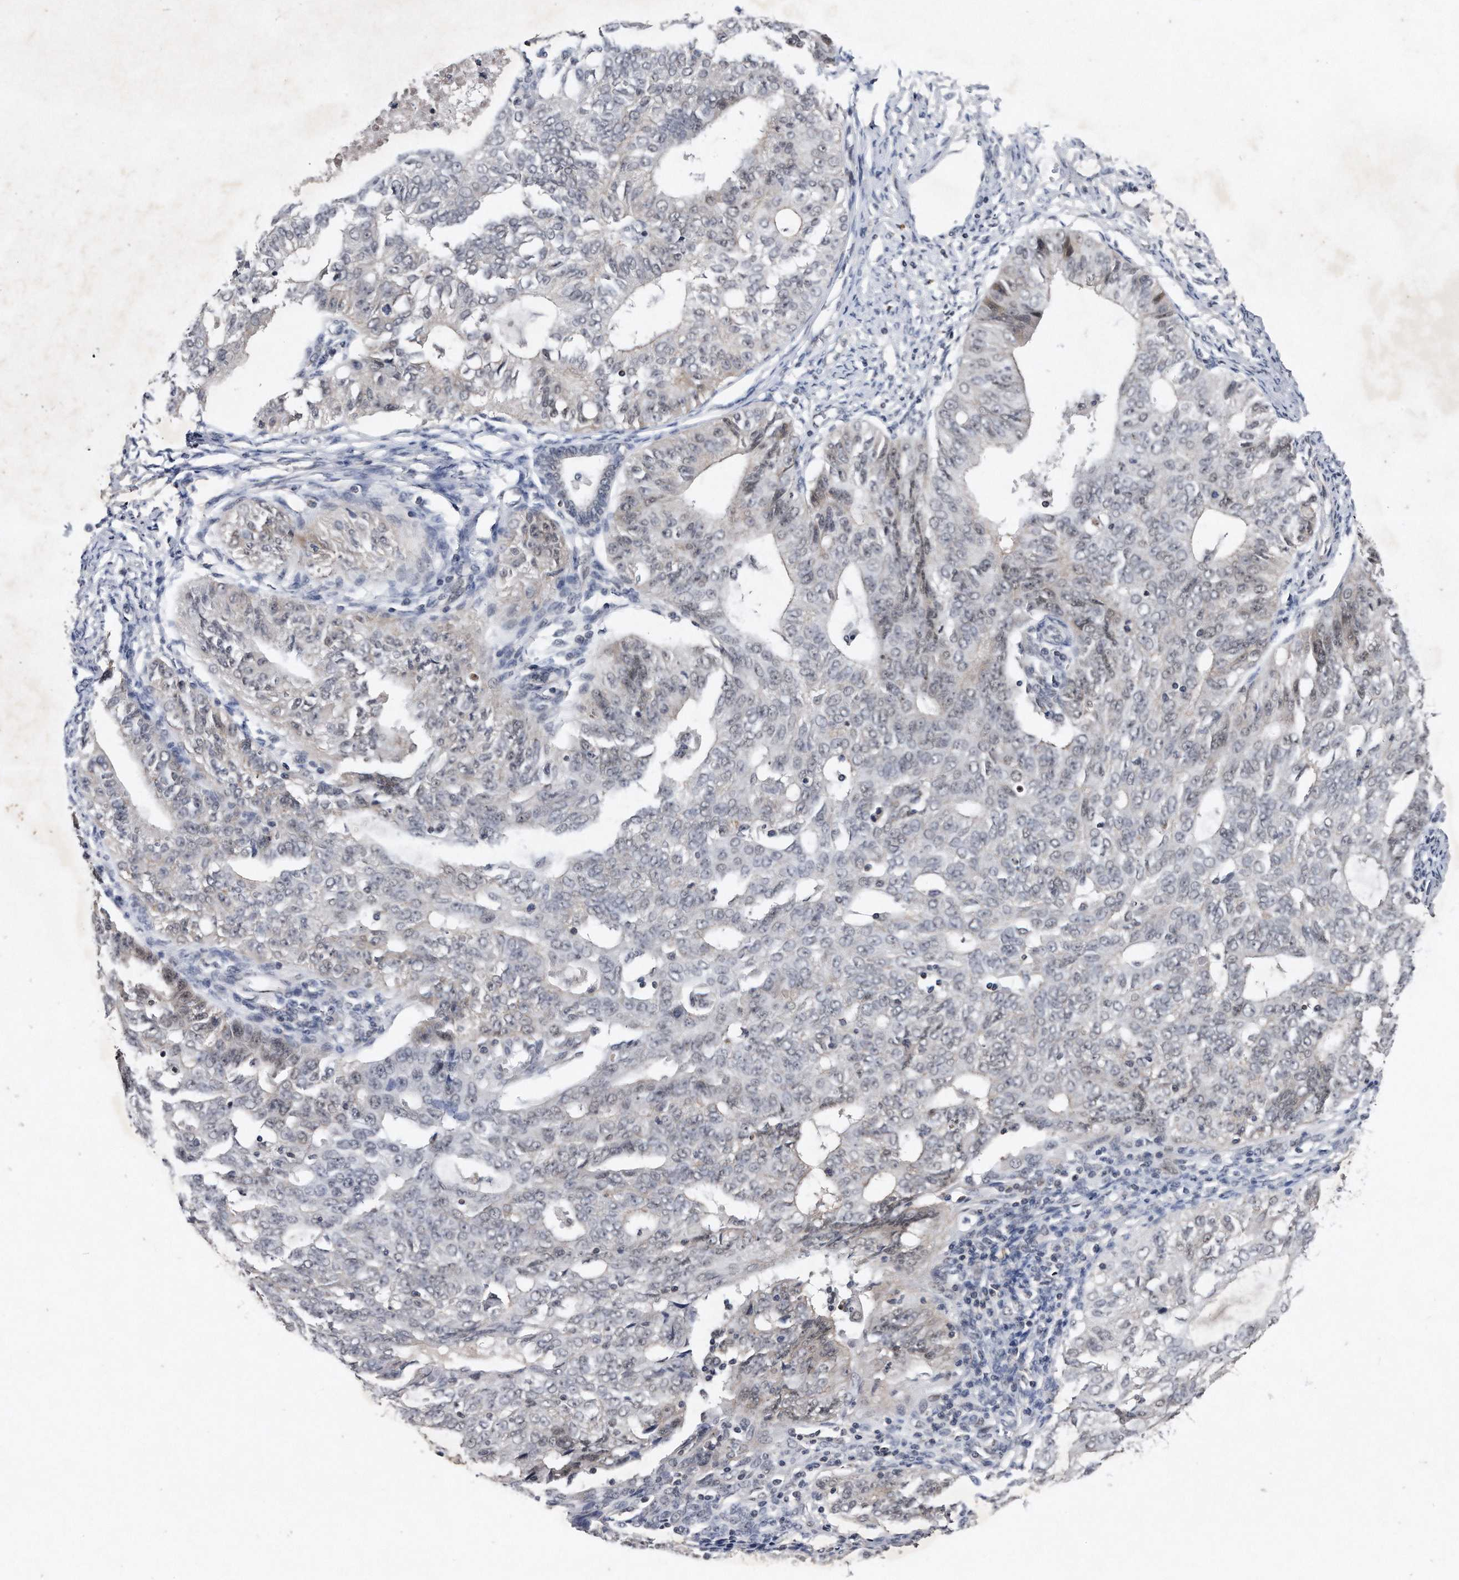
{"staining": {"intensity": "weak", "quantity": "<25%", "location": "nuclear"}, "tissue": "endometrial cancer", "cell_type": "Tumor cells", "image_type": "cancer", "snomed": [{"axis": "morphology", "description": "Adenocarcinoma, NOS"}, {"axis": "topography", "description": "Endometrium"}], "caption": "Tumor cells are negative for brown protein staining in adenocarcinoma (endometrial).", "gene": "VIRMA", "patient": {"sex": "female", "age": 32}}